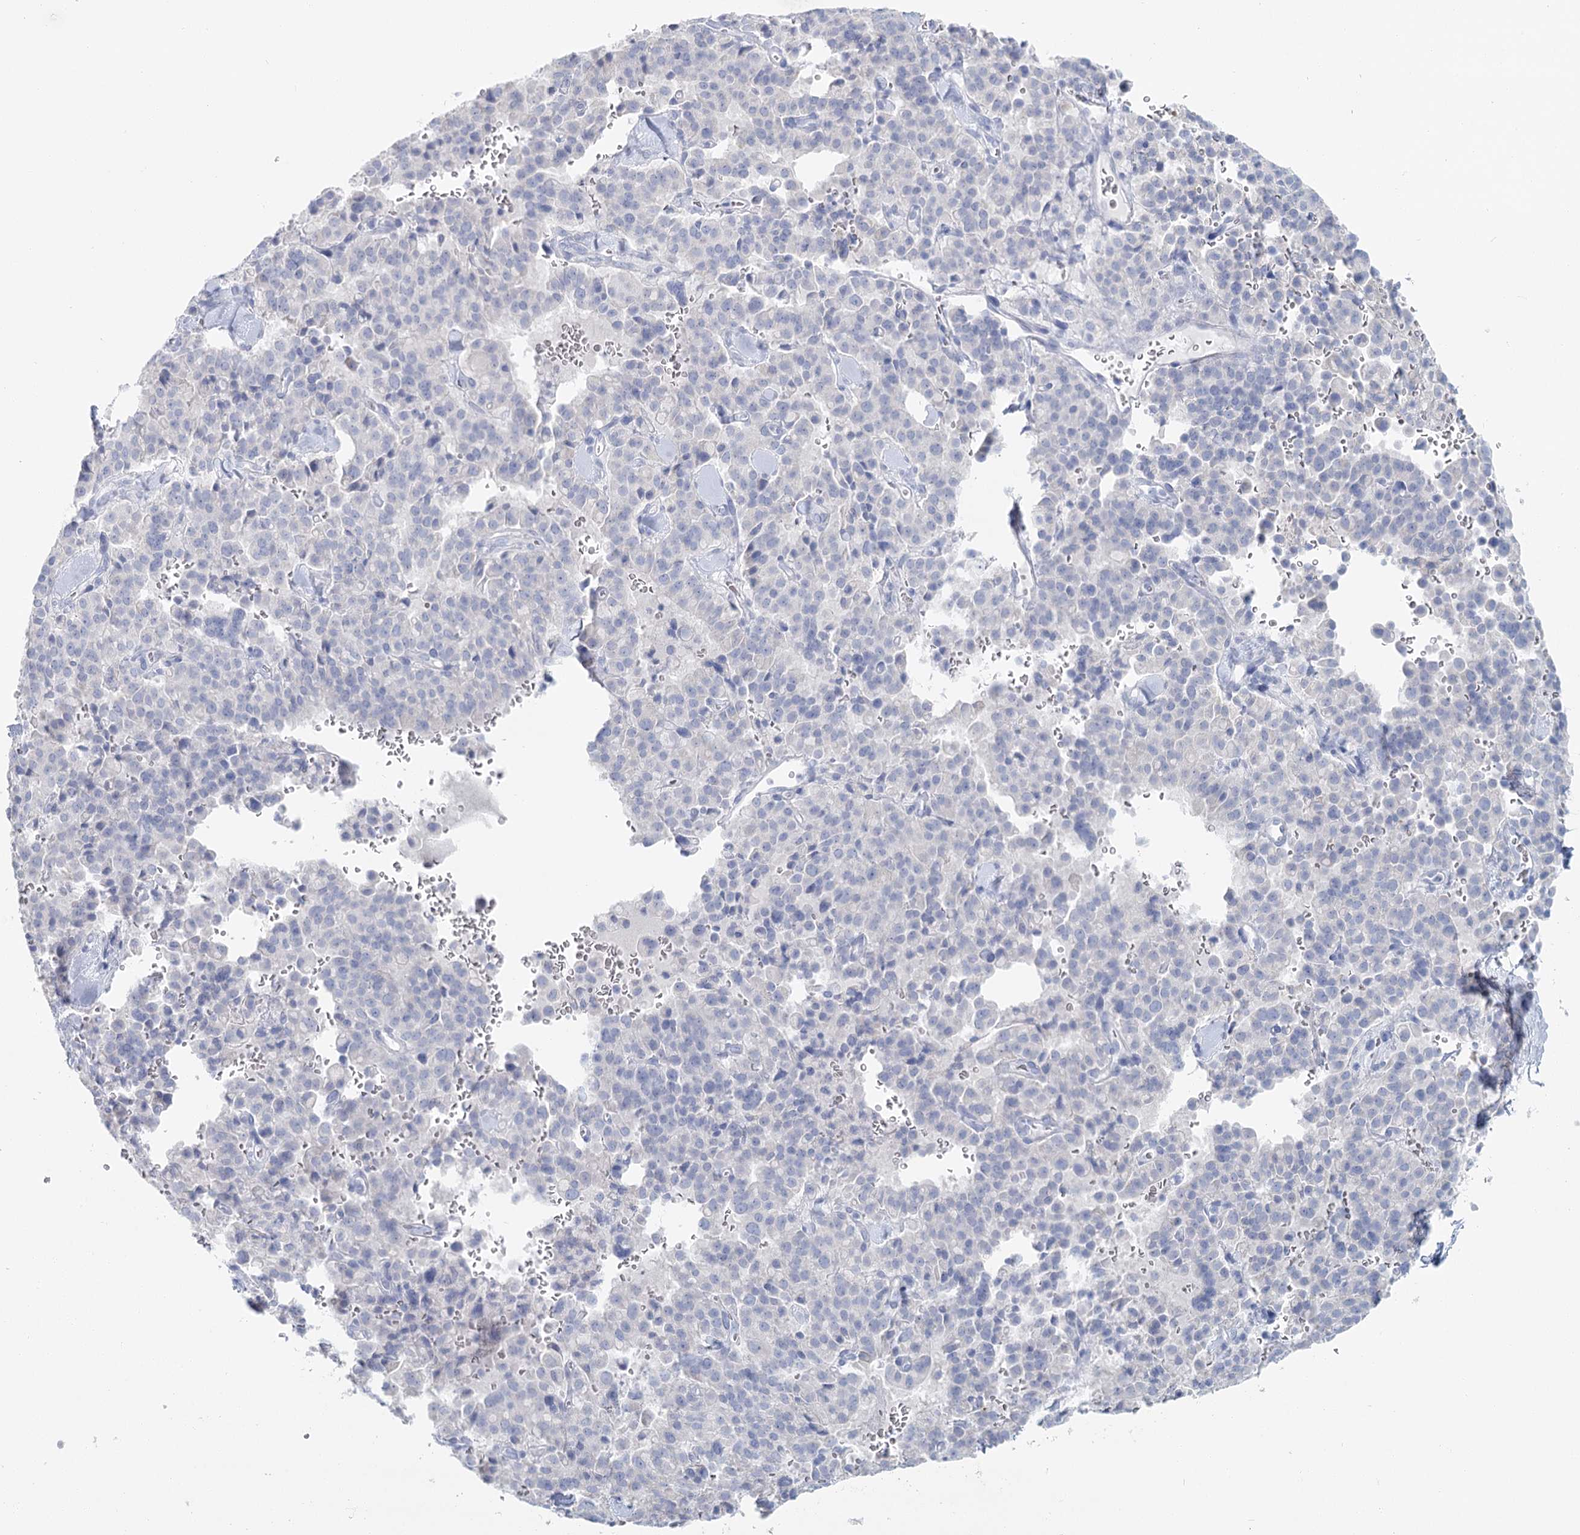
{"staining": {"intensity": "negative", "quantity": "none", "location": "none"}, "tissue": "pancreatic cancer", "cell_type": "Tumor cells", "image_type": "cancer", "snomed": [{"axis": "morphology", "description": "Adenocarcinoma, NOS"}, {"axis": "topography", "description": "Pancreas"}], "caption": "A photomicrograph of pancreatic cancer (adenocarcinoma) stained for a protein displays no brown staining in tumor cells.", "gene": "IFIT5", "patient": {"sex": "male", "age": 65}}